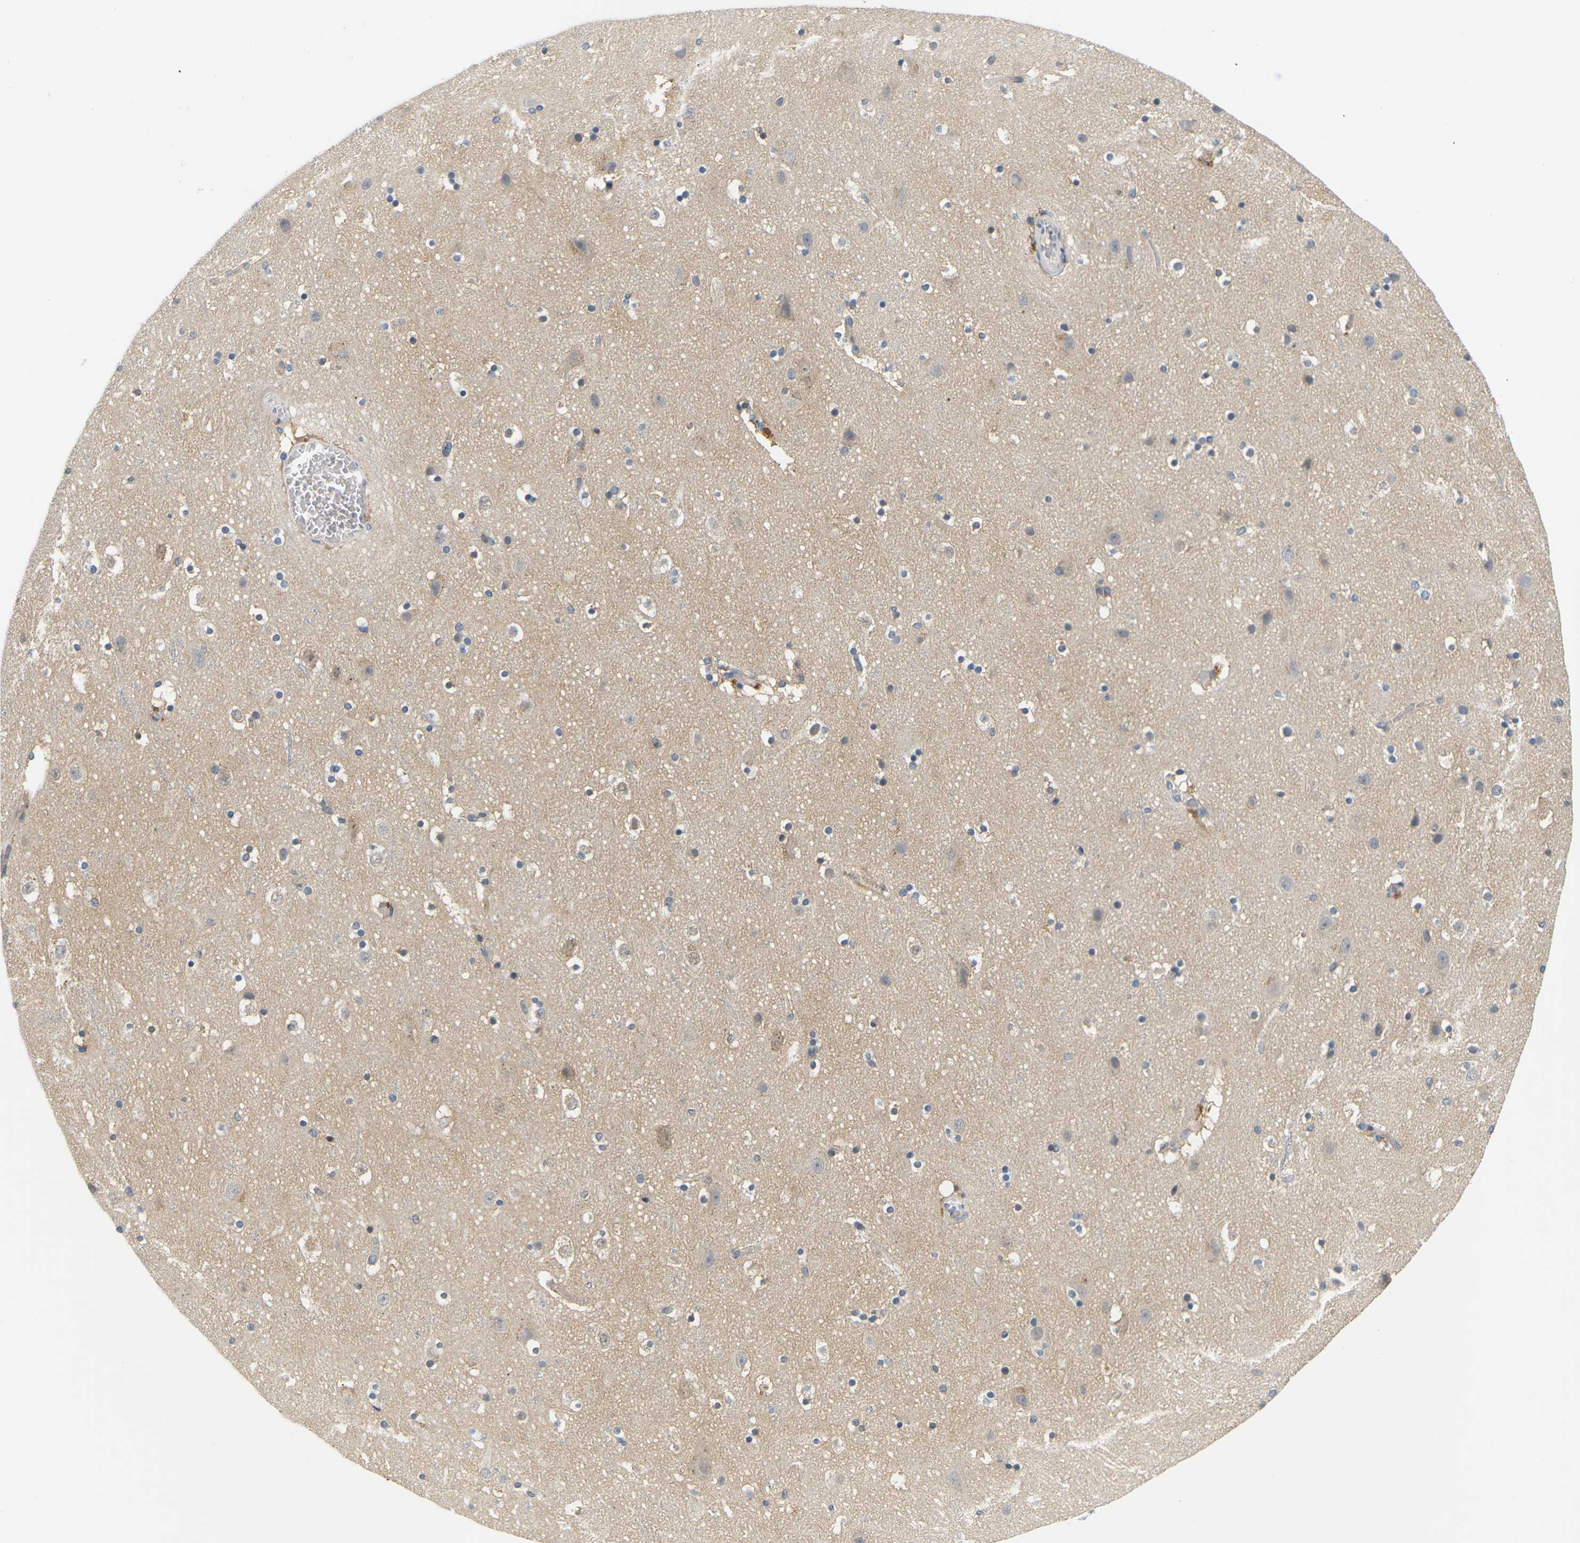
{"staining": {"intensity": "negative", "quantity": "none", "location": "none"}, "tissue": "cerebral cortex", "cell_type": "Endothelial cells", "image_type": "normal", "snomed": [{"axis": "morphology", "description": "Normal tissue, NOS"}, {"axis": "topography", "description": "Cerebral cortex"}], "caption": "Cerebral cortex stained for a protein using IHC exhibits no expression endothelial cells.", "gene": "EVA1C", "patient": {"sex": "male", "age": 45}}